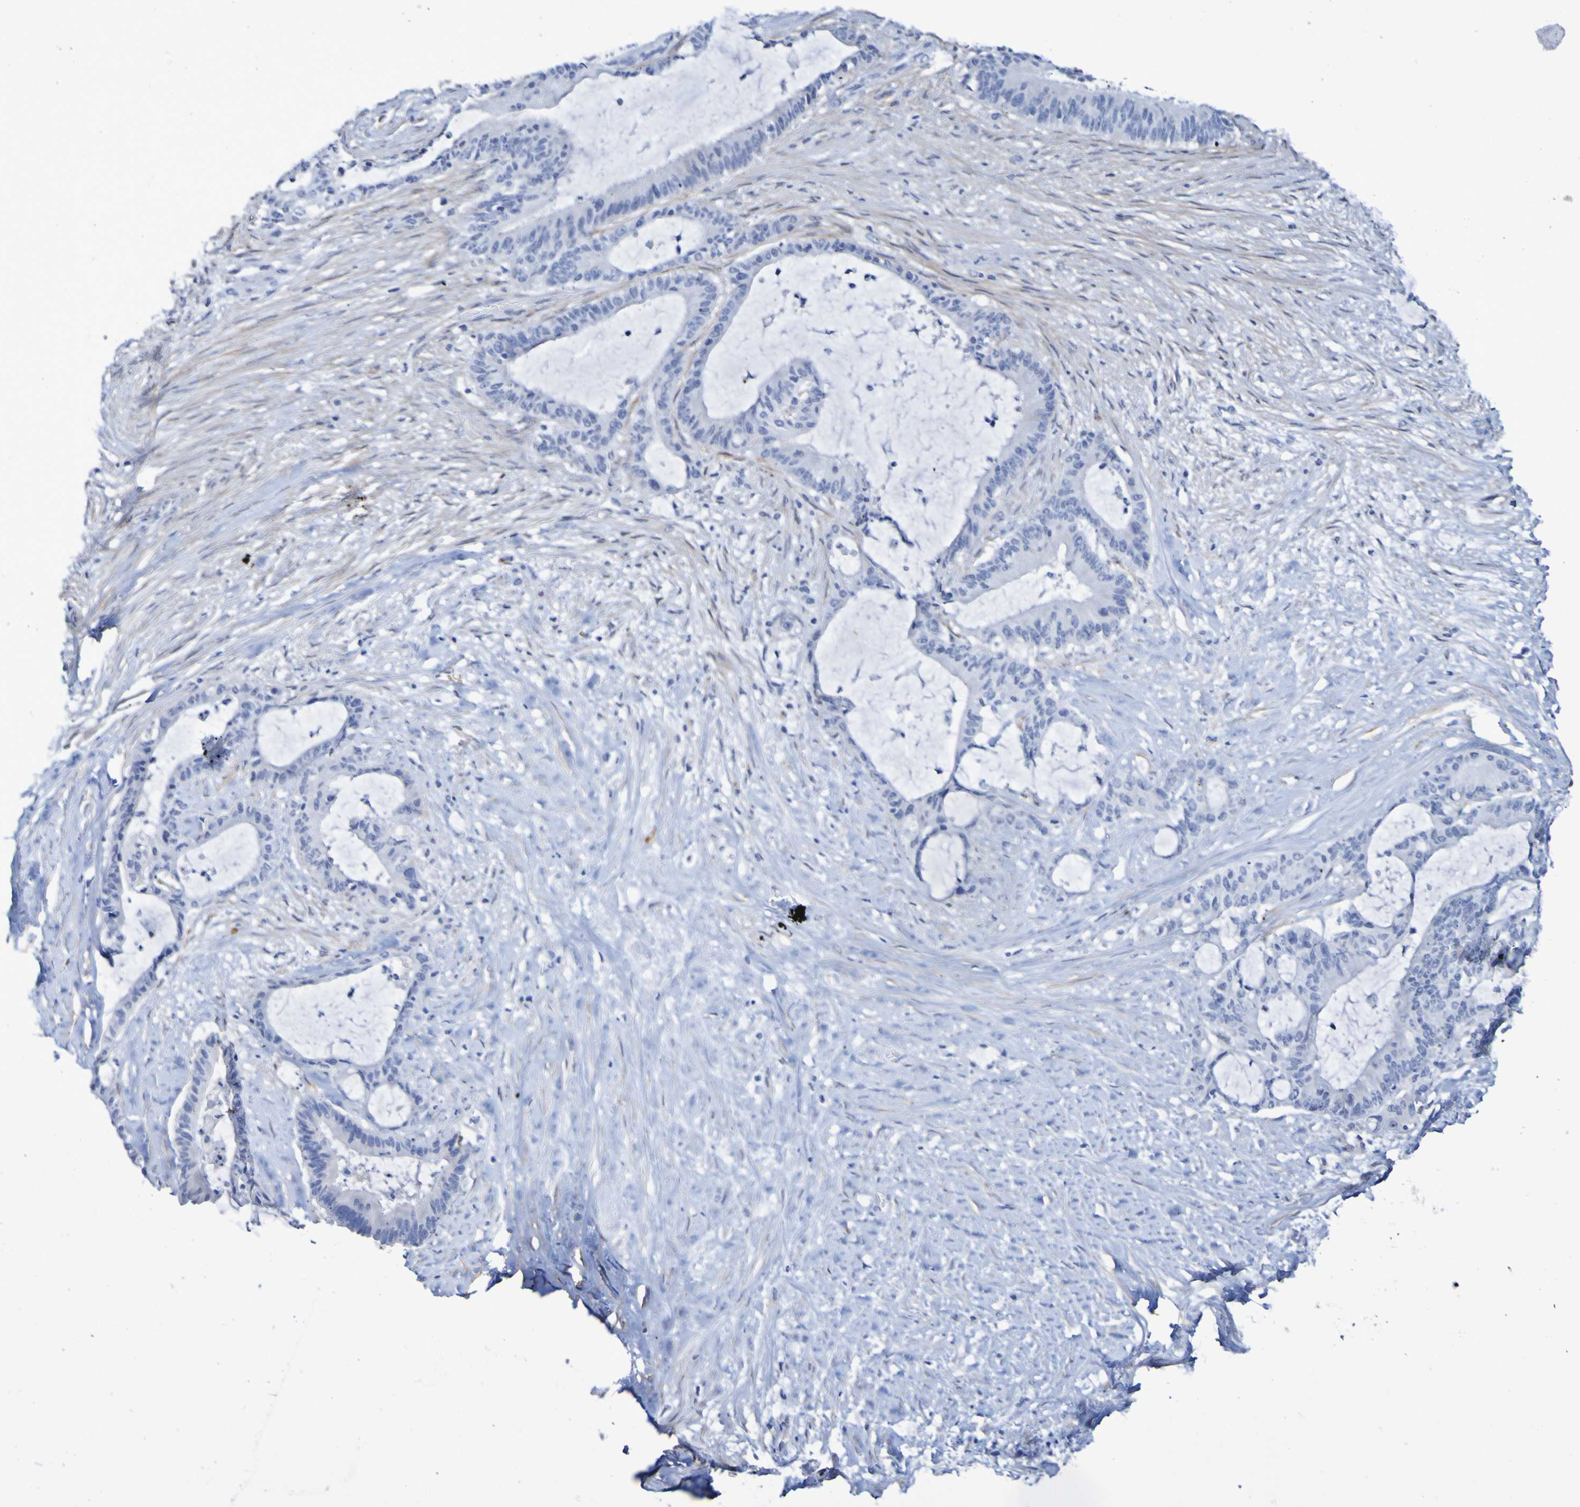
{"staining": {"intensity": "negative", "quantity": "none", "location": "none"}, "tissue": "liver cancer", "cell_type": "Tumor cells", "image_type": "cancer", "snomed": [{"axis": "morphology", "description": "Cholangiocarcinoma"}, {"axis": "topography", "description": "Liver"}], "caption": "There is no significant positivity in tumor cells of liver cancer (cholangiocarcinoma).", "gene": "SGCB", "patient": {"sex": "female", "age": 73}}